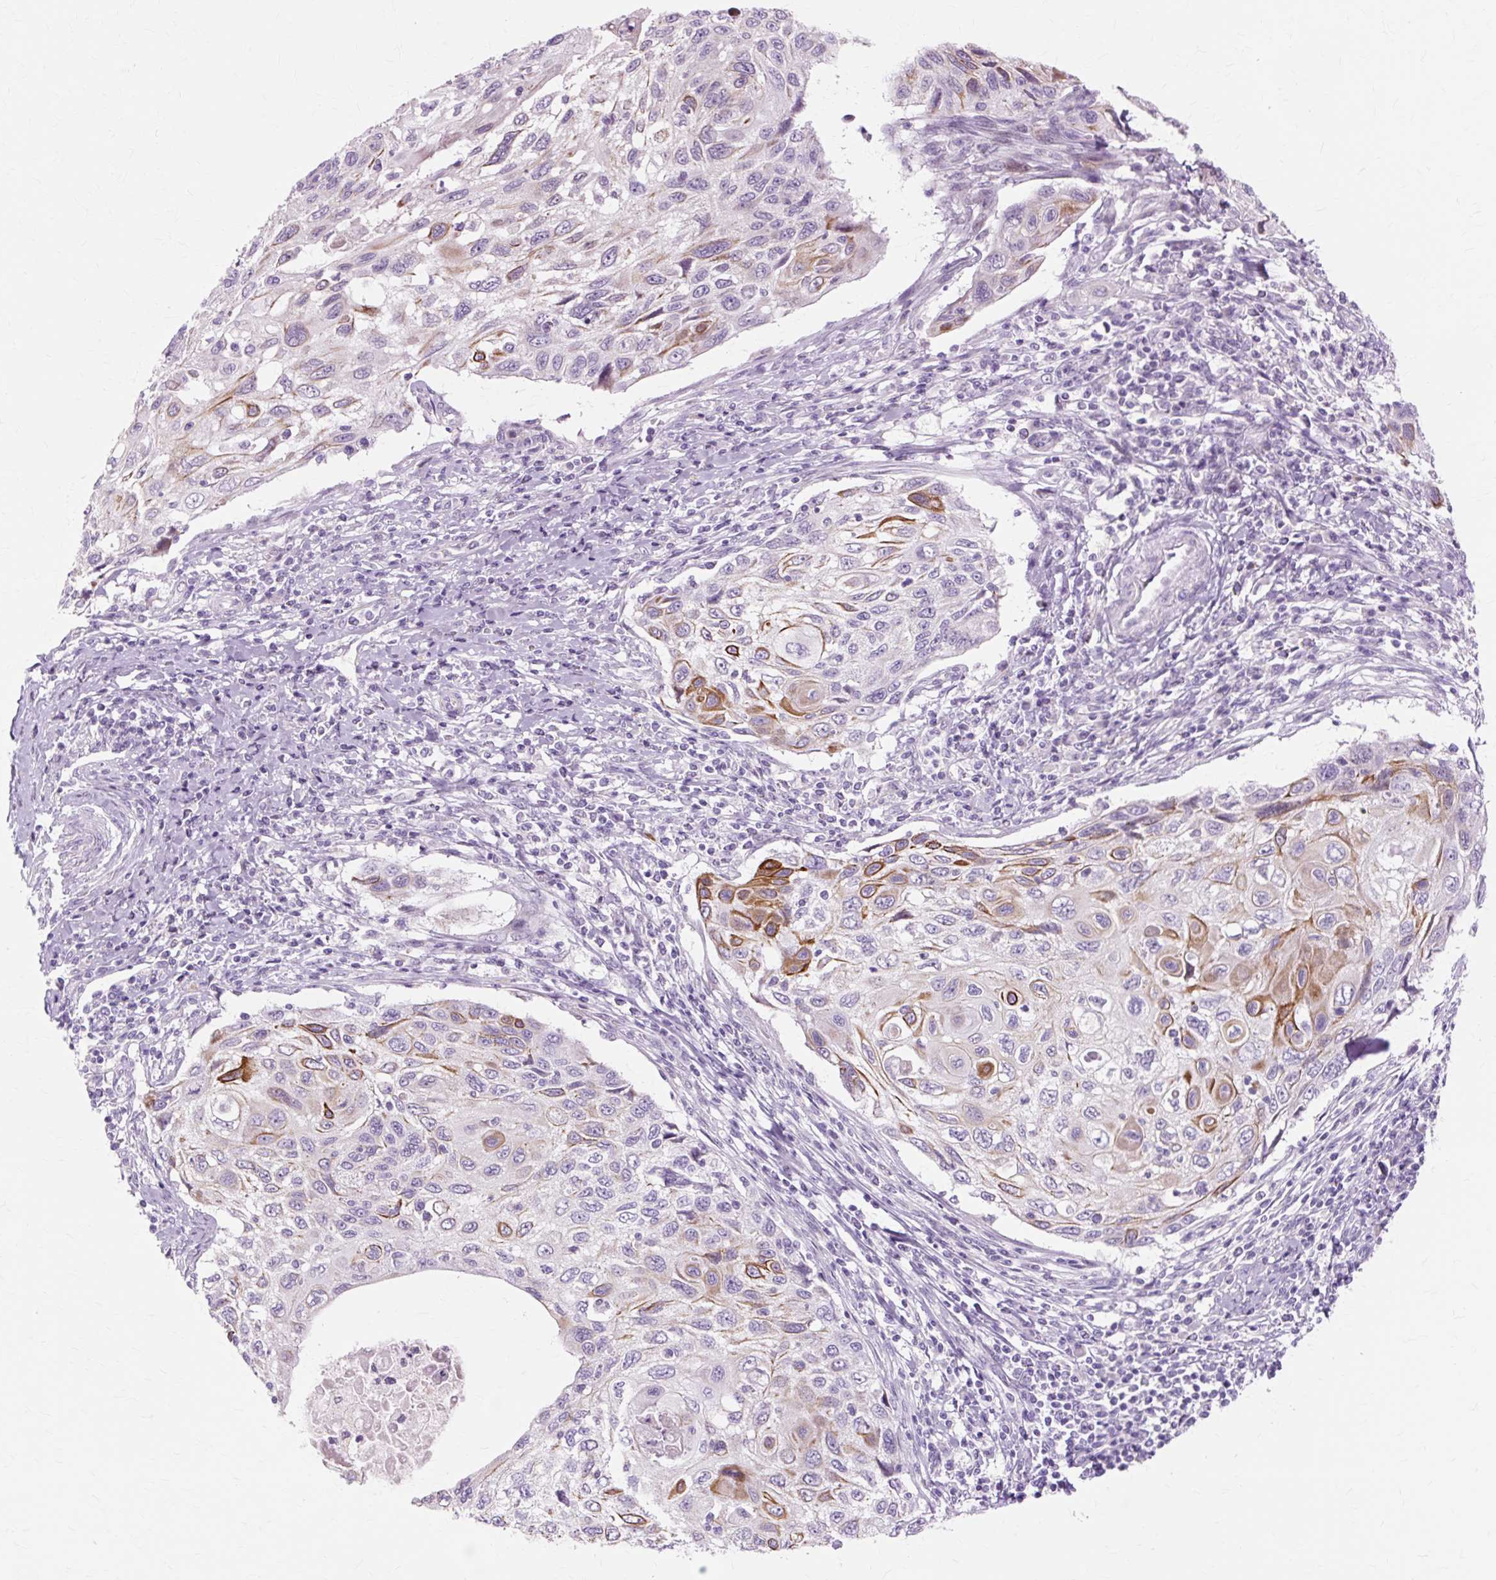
{"staining": {"intensity": "strong", "quantity": "<25%", "location": "cytoplasmic/membranous"}, "tissue": "cervical cancer", "cell_type": "Tumor cells", "image_type": "cancer", "snomed": [{"axis": "morphology", "description": "Squamous cell carcinoma, NOS"}, {"axis": "topography", "description": "Cervix"}], "caption": "IHC staining of cervical cancer (squamous cell carcinoma), which shows medium levels of strong cytoplasmic/membranous staining in about <25% of tumor cells indicating strong cytoplasmic/membranous protein positivity. The staining was performed using DAB (3,3'-diaminobenzidine) (brown) for protein detection and nuclei were counterstained in hematoxylin (blue).", "gene": "IRX2", "patient": {"sex": "female", "age": 70}}